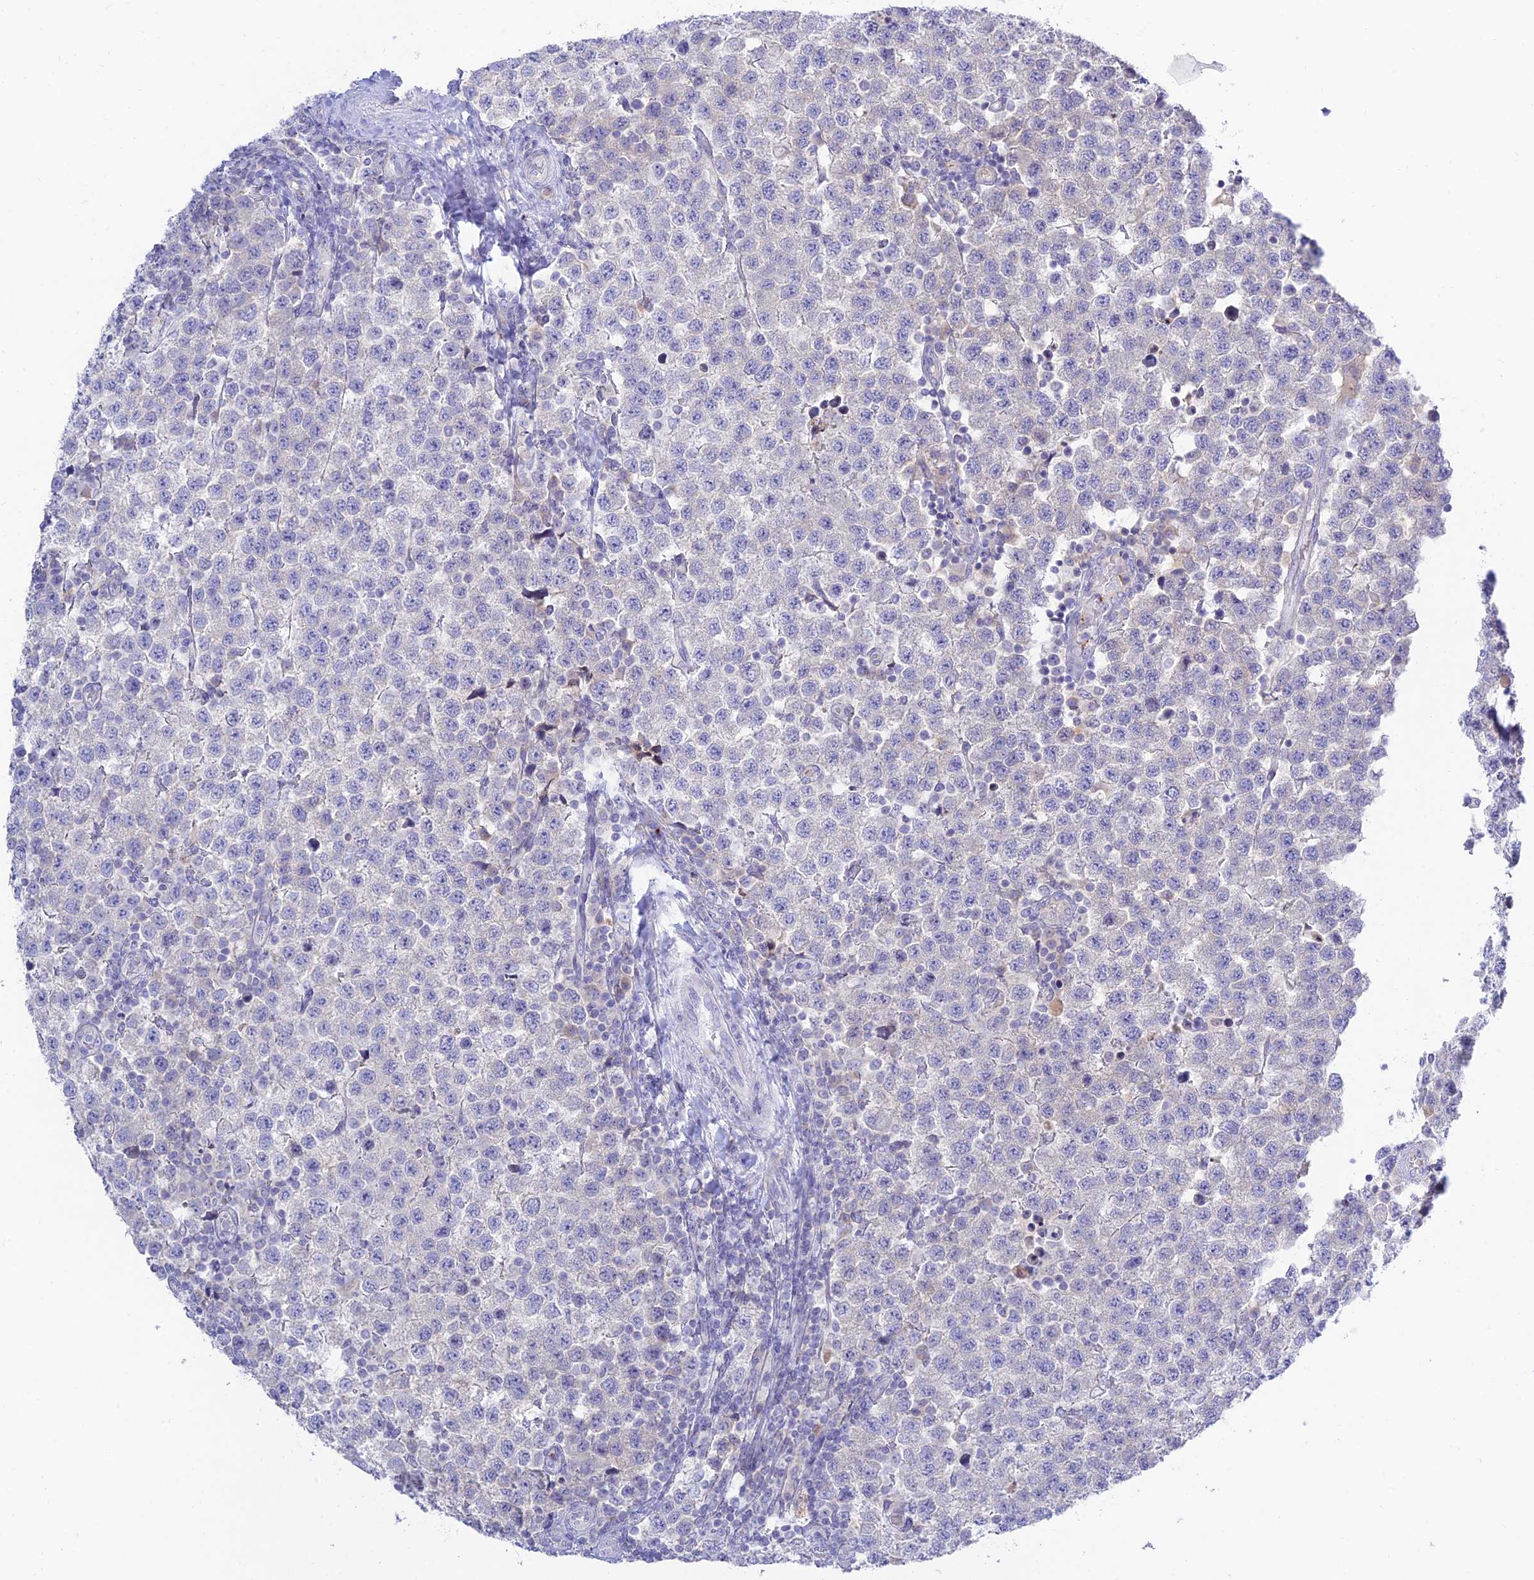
{"staining": {"intensity": "negative", "quantity": "none", "location": "none"}, "tissue": "testis cancer", "cell_type": "Tumor cells", "image_type": "cancer", "snomed": [{"axis": "morphology", "description": "Seminoma, NOS"}, {"axis": "topography", "description": "Testis"}], "caption": "An image of human testis cancer (seminoma) is negative for staining in tumor cells.", "gene": "TMEM40", "patient": {"sex": "male", "age": 34}}